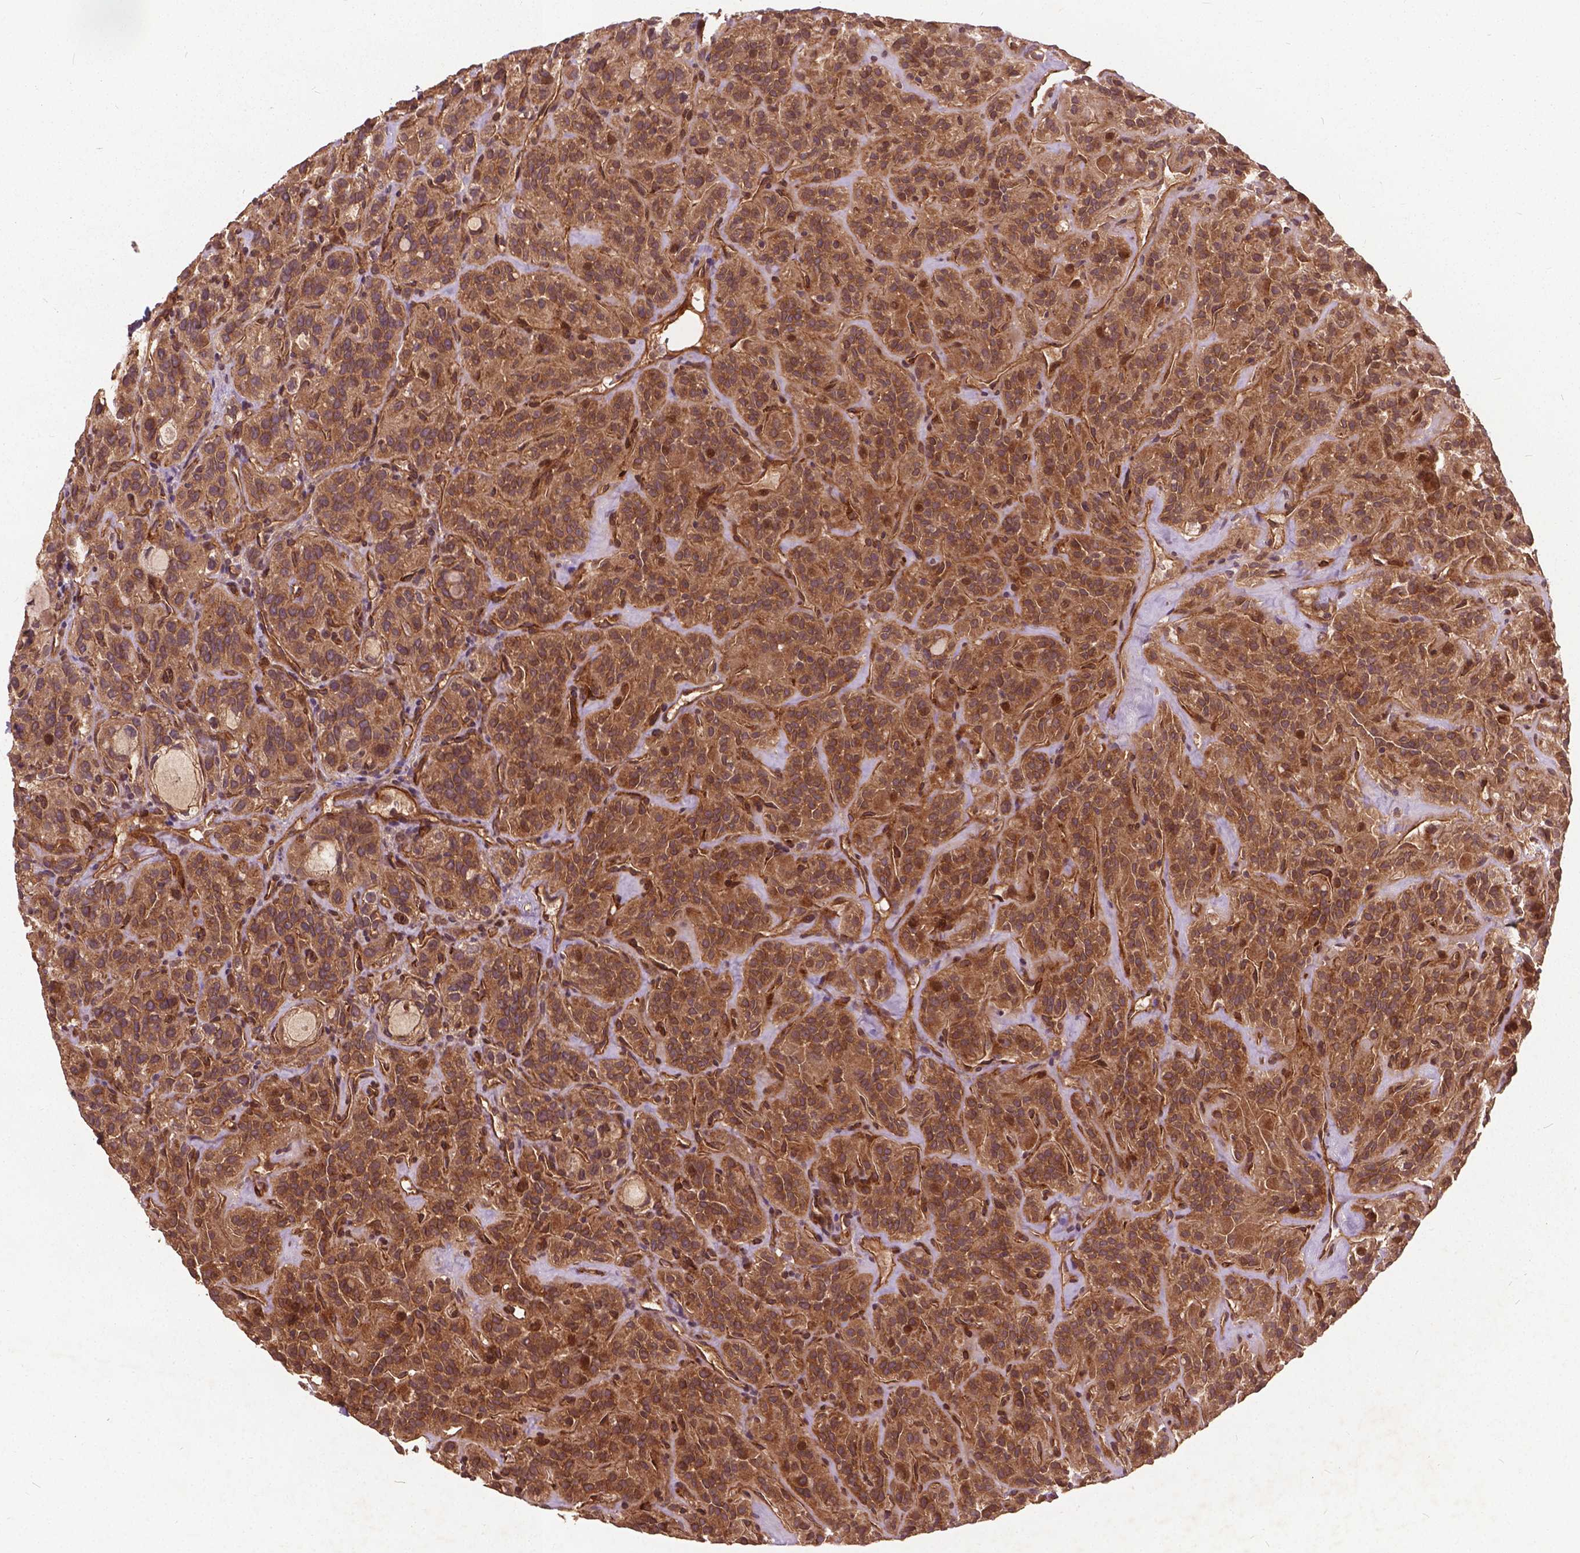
{"staining": {"intensity": "moderate", "quantity": ">75%", "location": "cytoplasmic/membranous"}, "tissue": "thyroid cancer", "cell_type": "Tumor cells", "image_type": "cancer", "snomed": [{"axis": "morphology", "description": "Papillary adenocarcinoma, NOS"}, {"axis": "topography", "description": "Thyroid gland"}], "caption": "Human thyroid cancer stained for a protein (brown) exhibits moderate cytoplasmic/membranous positive positivity in about >75% of tumor cells.", "gene": "UBXN2A", "patient": {"sex": "female", "age": 45}}